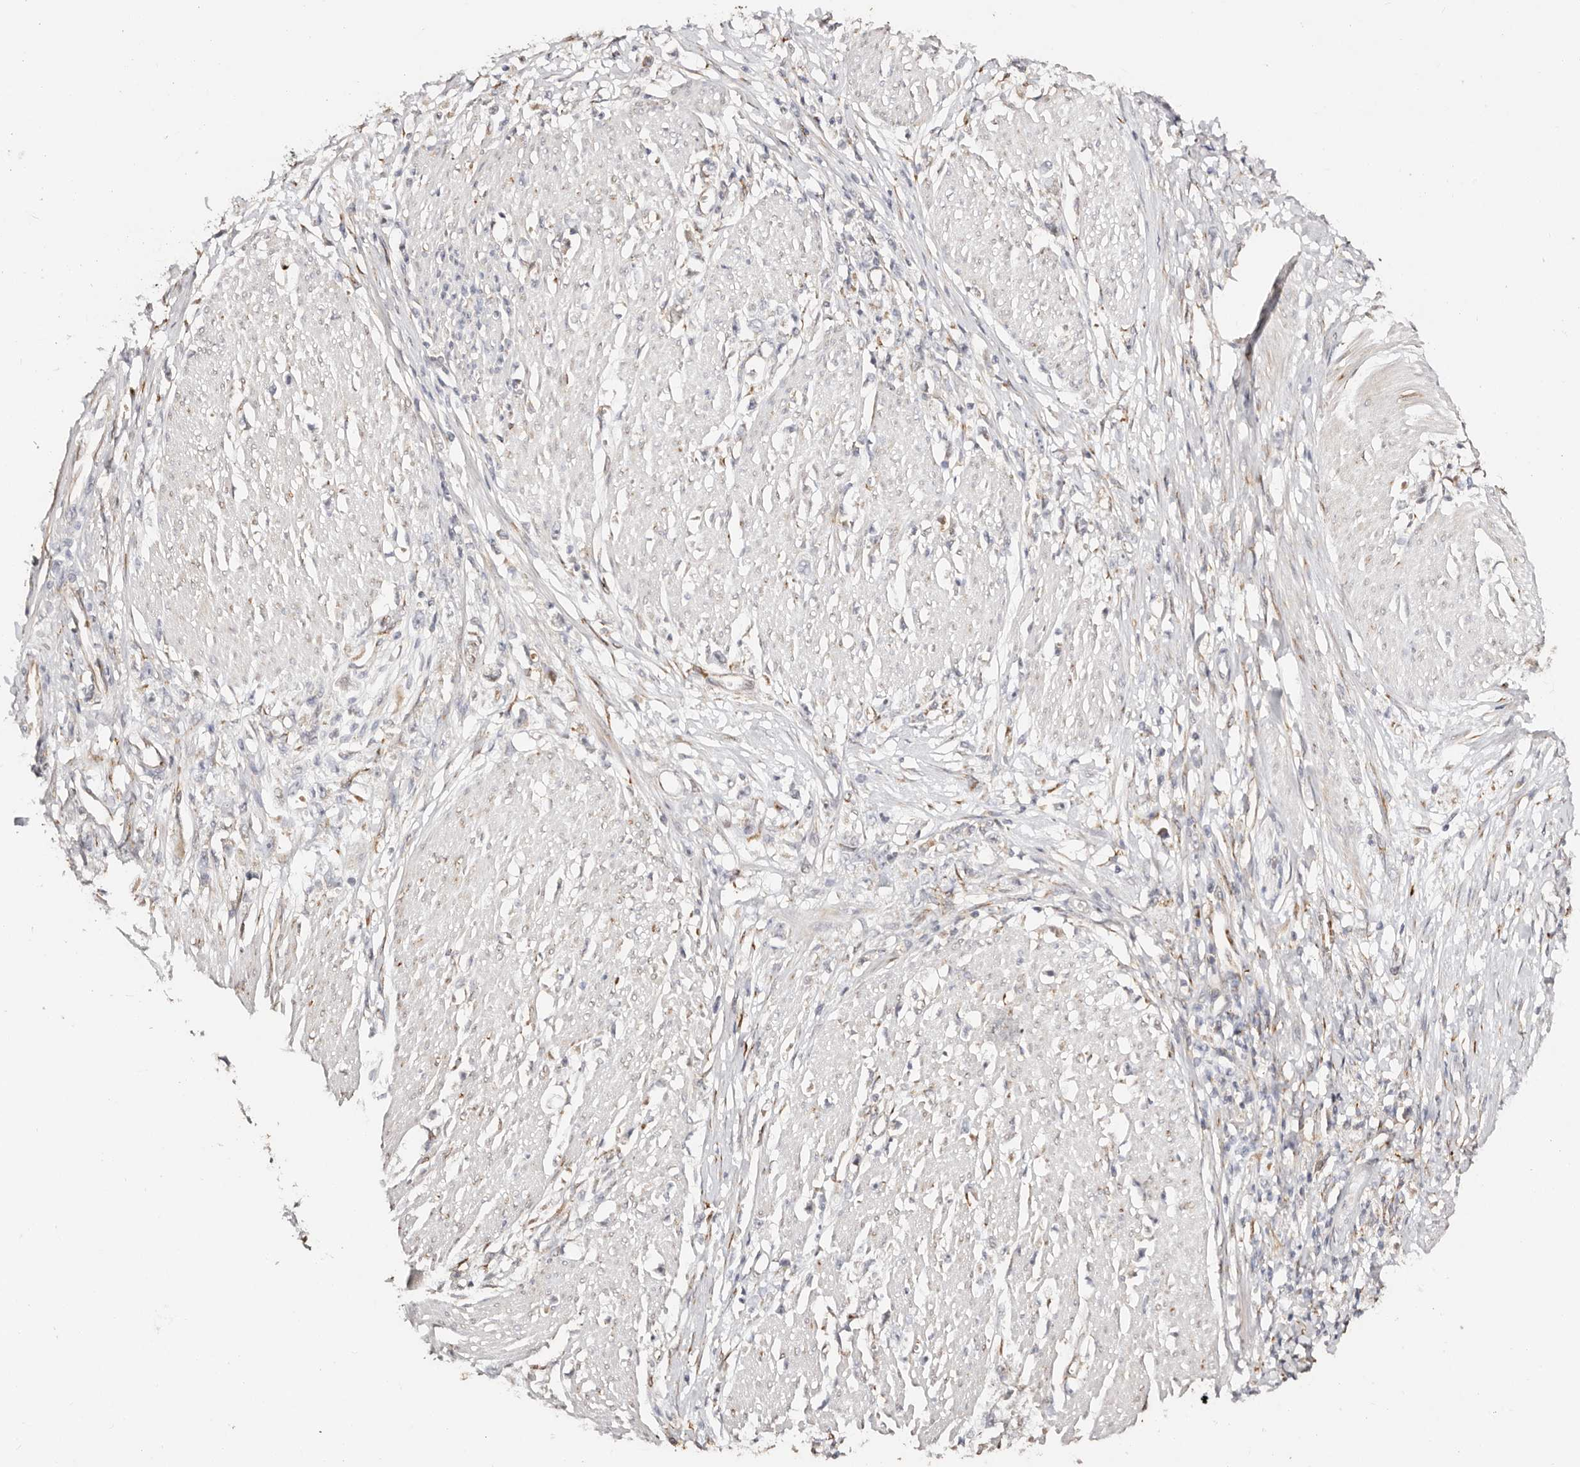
{"staining": {"intensity": "negative", "quantity": "none", "location": "none"}, "tissue": "stomach cancer", "cell_type": "Tumor cells", "image_type": "cancer", "snomed": [{"axis": "morphology", "description": "Adenocarcinoma, NOS"}, {"axis": "topography", "description": "Stomach"}], "caption": "An IHC micrograph of stomach adenocarcinoma is shown. There is no staining in tumor cells of stomach adenocarcinoma. The staining is performed using DAB (3,3'-diaminobenzidine) brown chromogen with nuclei counter-stained in using hematoxylin.", "gene": "SERPINH1", "patient": {"sex": "female", "age": 59}}